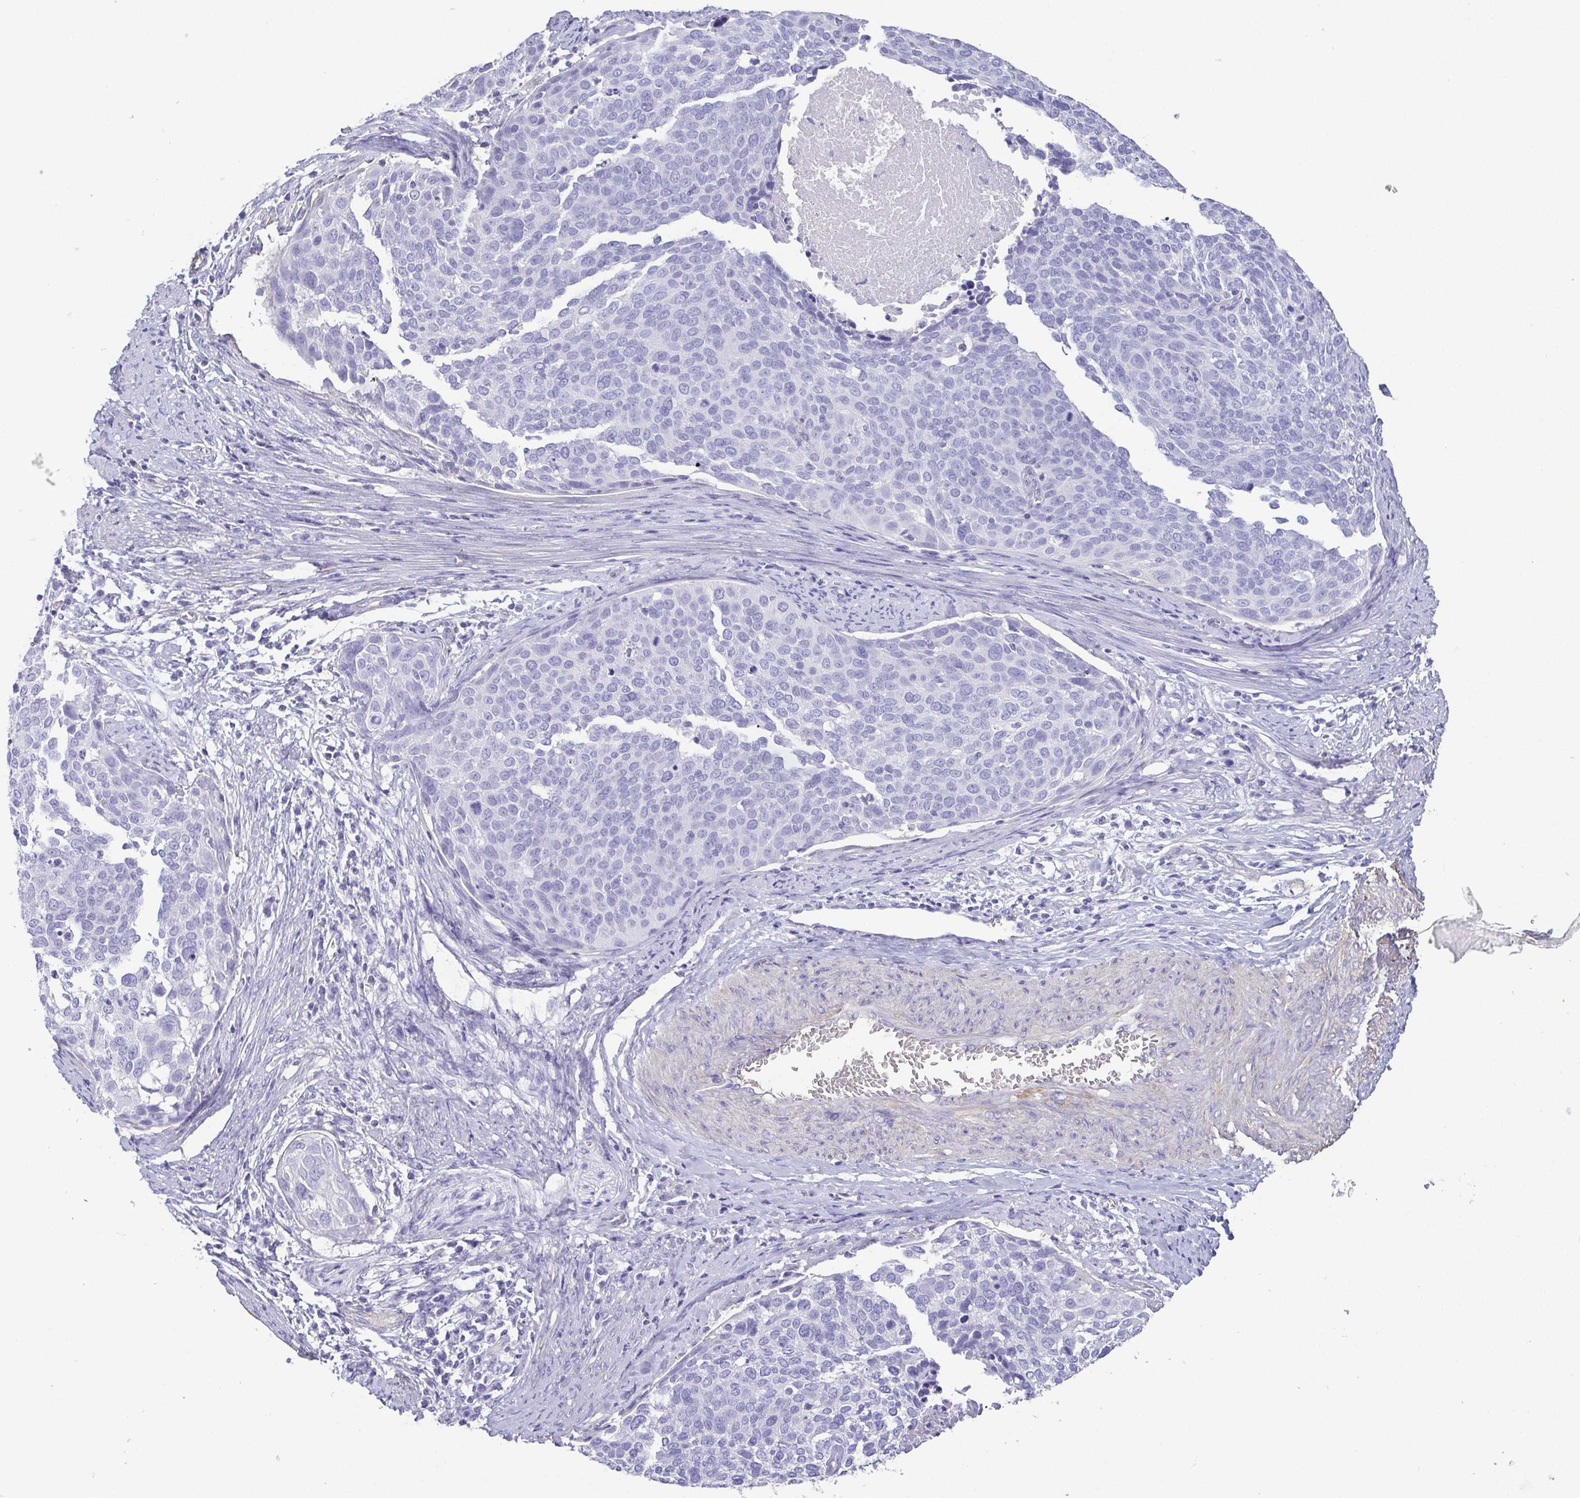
{"staining": {"intensity": "negative", "quantity": "none", "location": "none"}, "tissue": "cervical cancer", "cell_type": "Tumor cells", "image_type": "cancer", "snomed": [{"axis": "morphology", "description": "Squamous cell carcinoma, NOS"}, {"axis": "topography", "description": "Cervix"}], "caption": "Cervical cancer (squamous cell carcinoma) stained for a protein using immunohistochemistry (IHC) shows no positivity tumor cells.", "gene": "MYL6", "patient": {"sex": "female", "age": 39}}